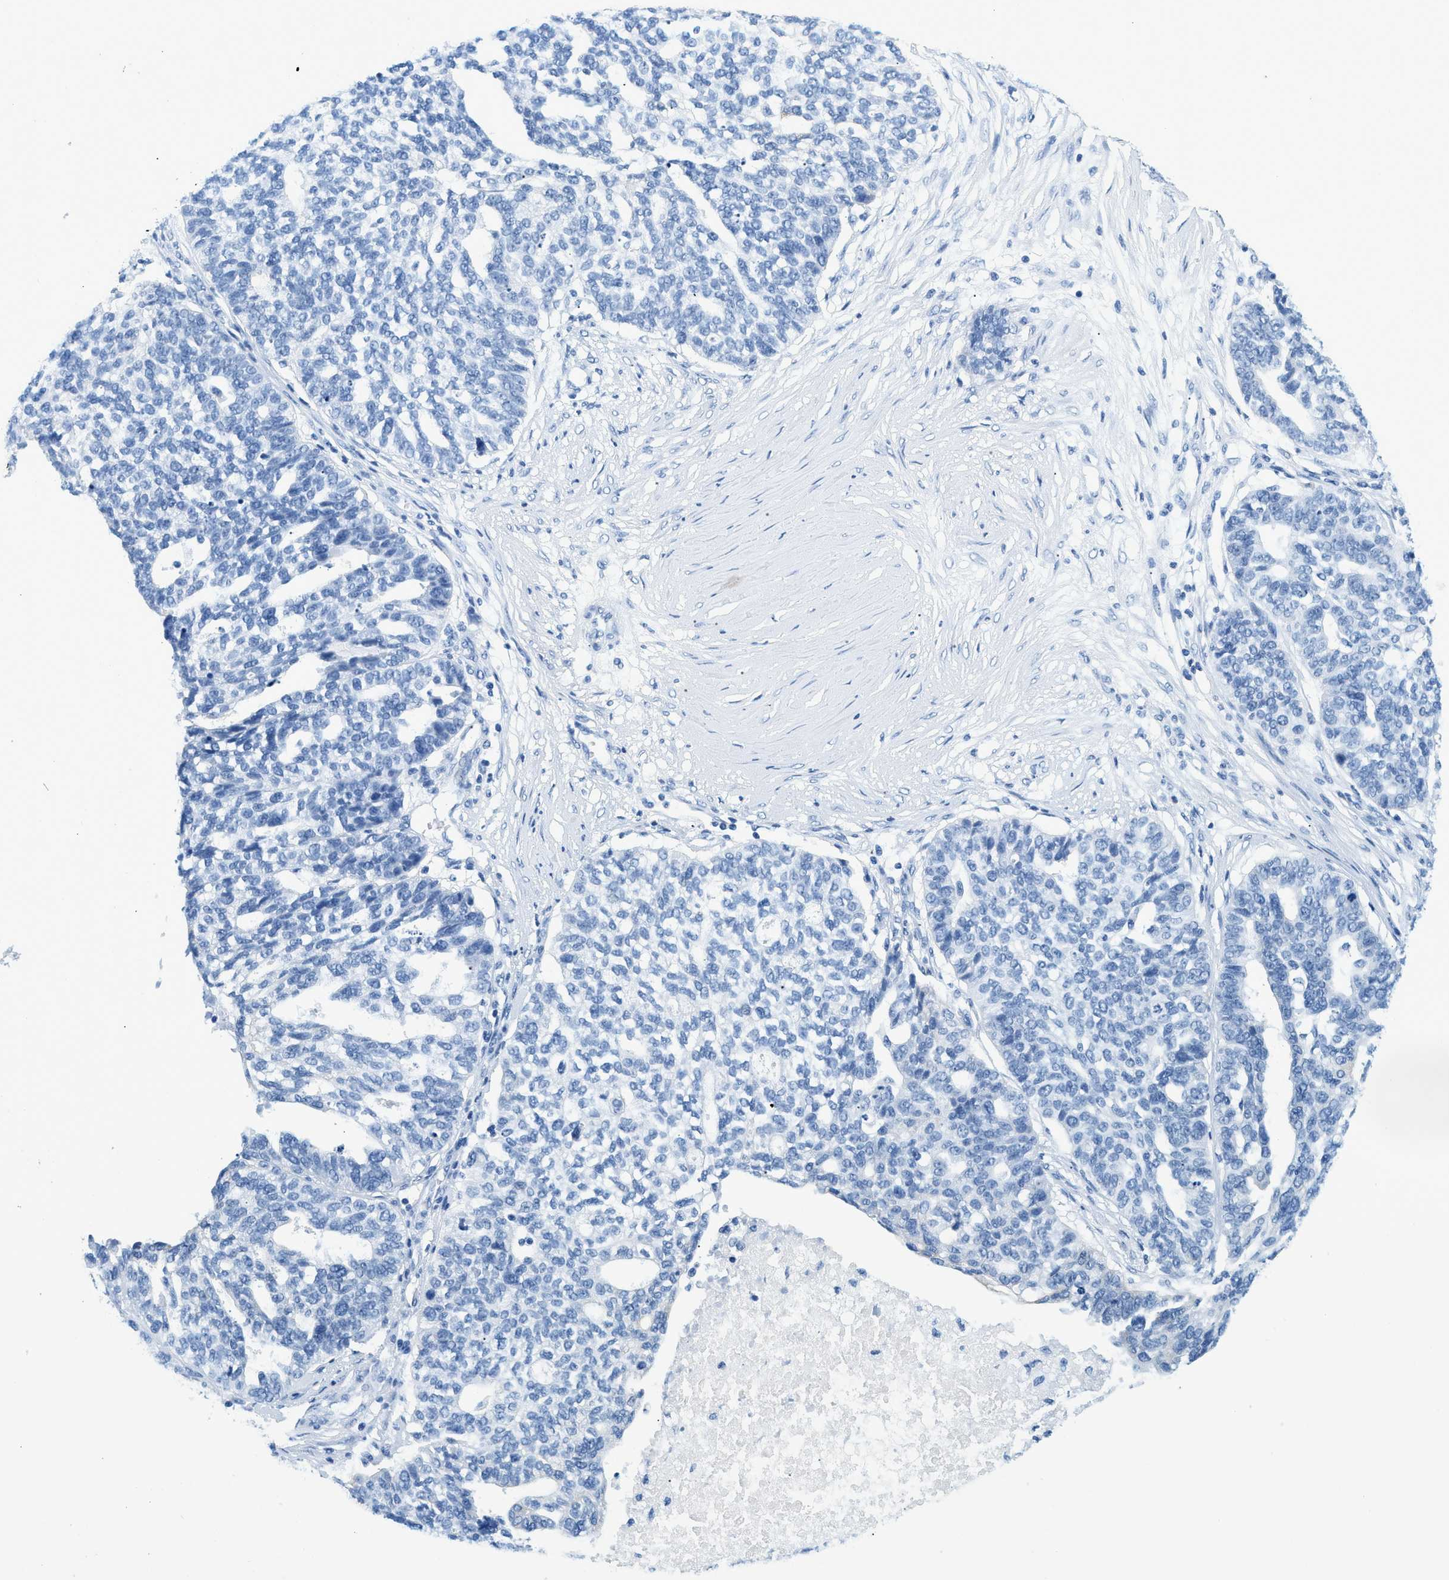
{"staining": {"intensity": "negative", "quantity": "none", "location": "none"}, "tissue": "ovarian cancer", "cell_type": "Tumor cells", "image_type": "cancer", "snomed": [{"axis": "morphology", "description": "Cystadenocarcinoma, serous, NOS"}, {"axis": "topography", "description": "Ovary"}], "caption": "An image of human ovarian serous cystadenocarcinoma is negative for staining in tumor cells. The staining is performed using DAB brown chromogen with nuclei counter-stained in using hematoxylin.", "gene": "STXBP2", "patient": {"sex": "female", "age": 59}}